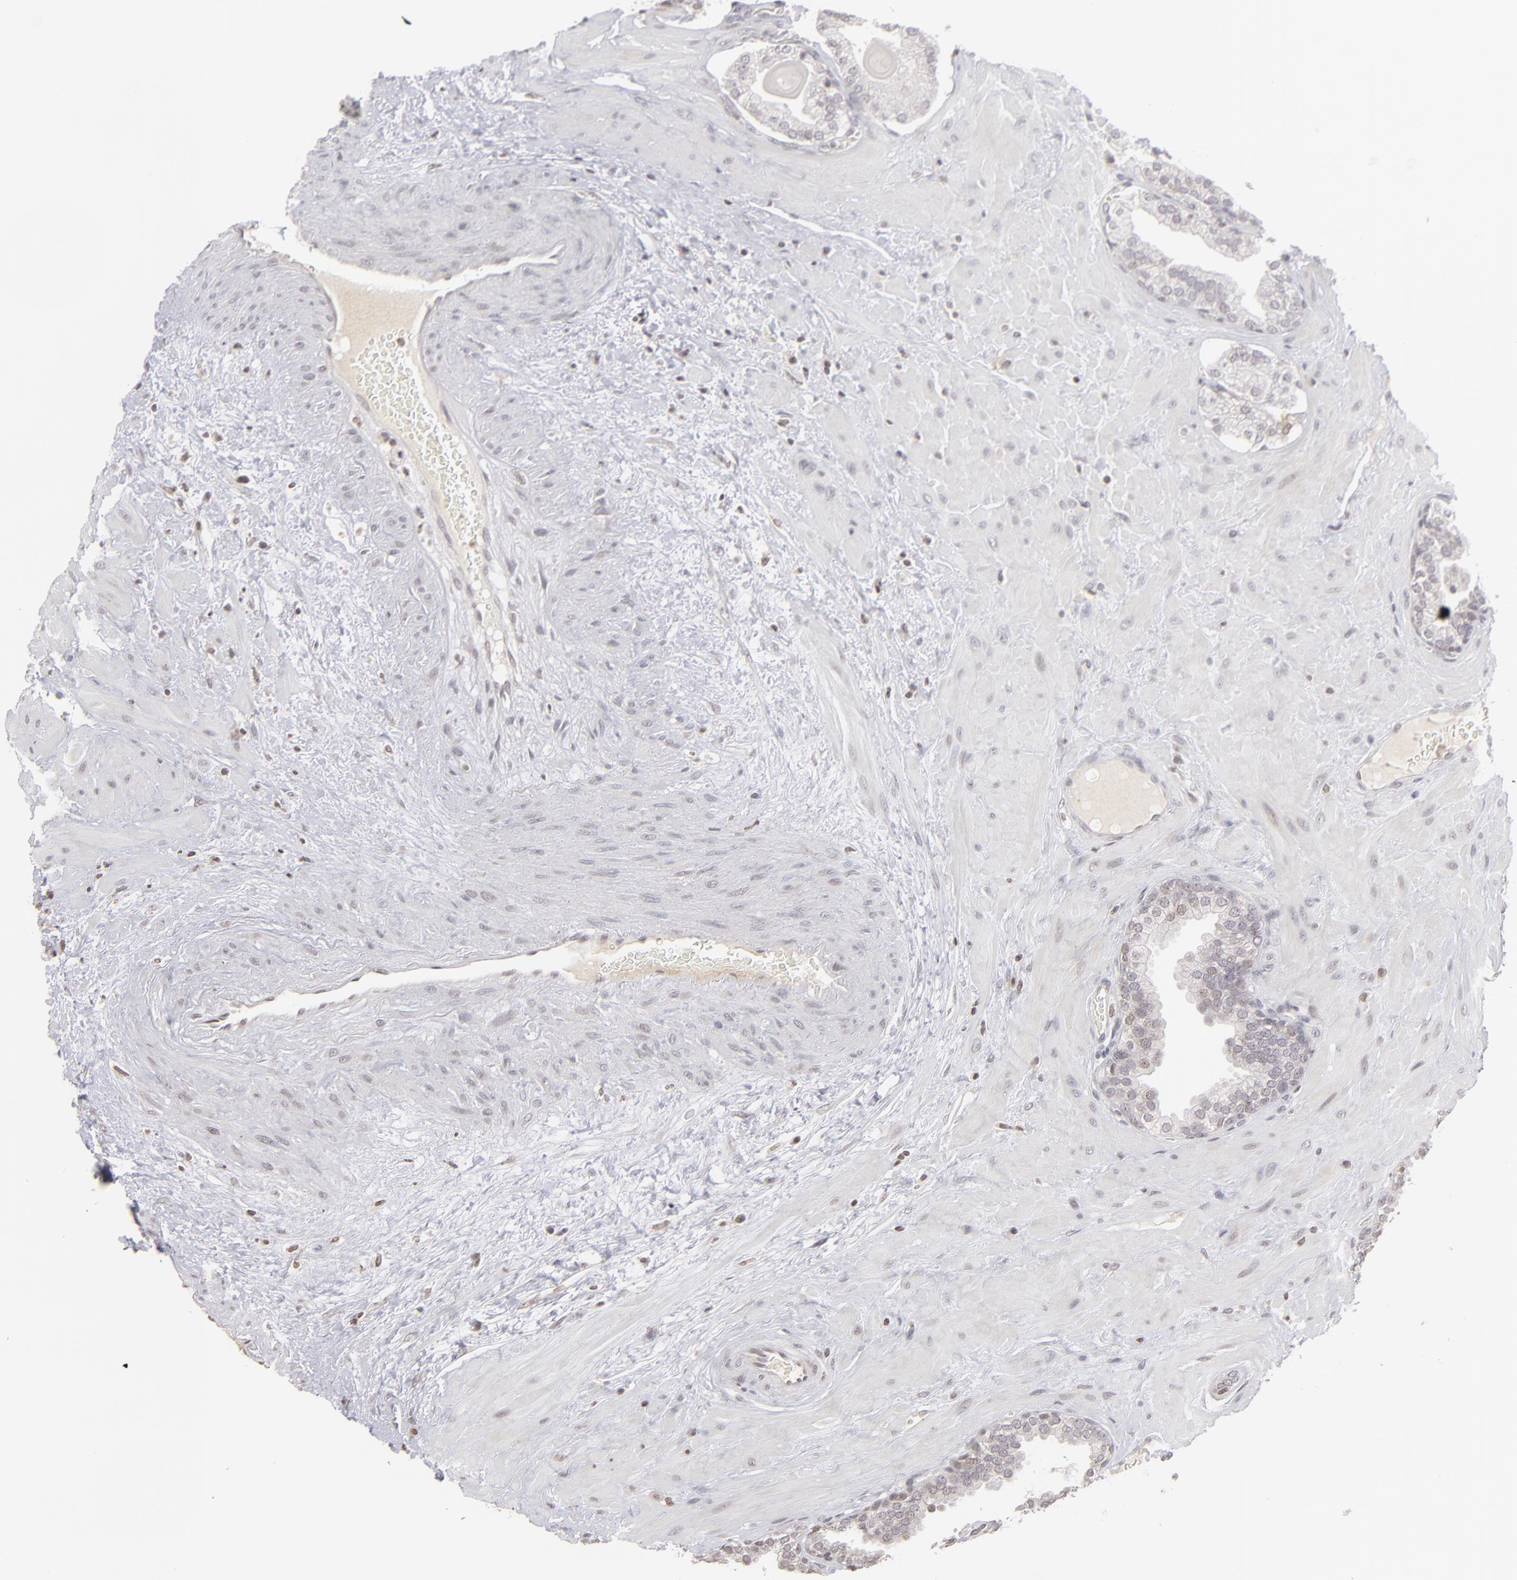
{"staining": {"intensity": "negative", "quantity": "none", "location": "none"}, "tissue": "prostate", "cell_type": "Glandular cells", "image_type": "normal", "snomed": [{"axis": "morphology", "description": "Normal tissue, NOS"}, {"axis": "topography", "description": "Prostate"}], "caption": "The image shows no significant positivity in glandular cells of prostate.", "gene": "CLDN2", "patient": {"sex": "male", "age": 51}}